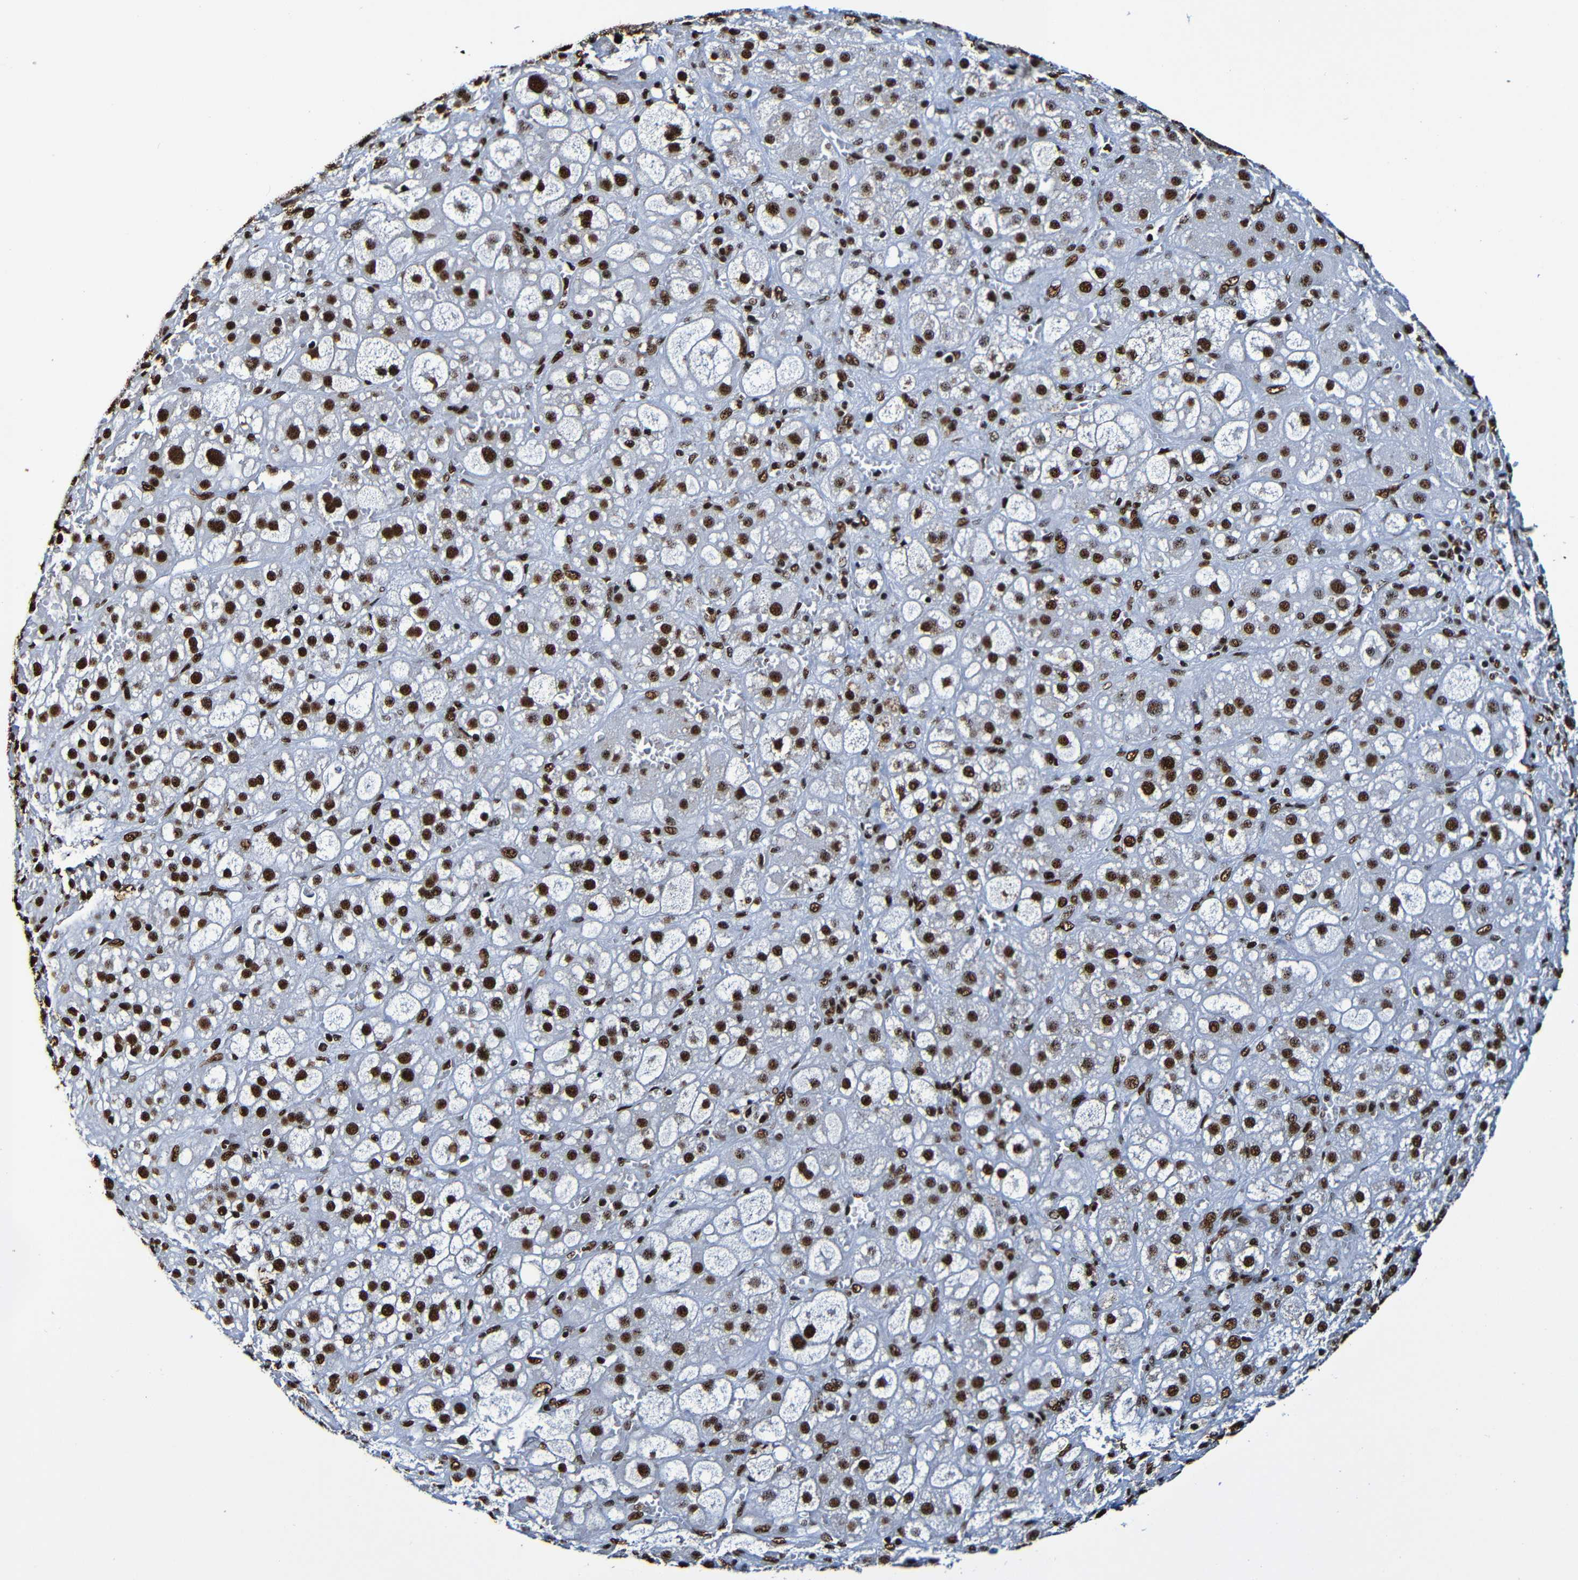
{"staining": {"intensity": "strong", "quantity": ">75%", "location": "nuclear"}, "tissue": "adrenal gland", "cell_type": "Glandular cells", "image_type": "normal", "snomed": [{"axis": "morphology", "description": "Normal tissue, NOS"}, {"axis": "topography", "description": "Adrenal gland"}], "caption": "Immunohistochemistry histopathology image of normal adrenal gland: adrenal gland stained using IHC demonstrates high levels of strong protein expression localized specifically in the nuclear of glandular cells, appearing as a nuclear brown color.", "gene": "SRSF3", "patient": {"sex": "female", "age": 47}}